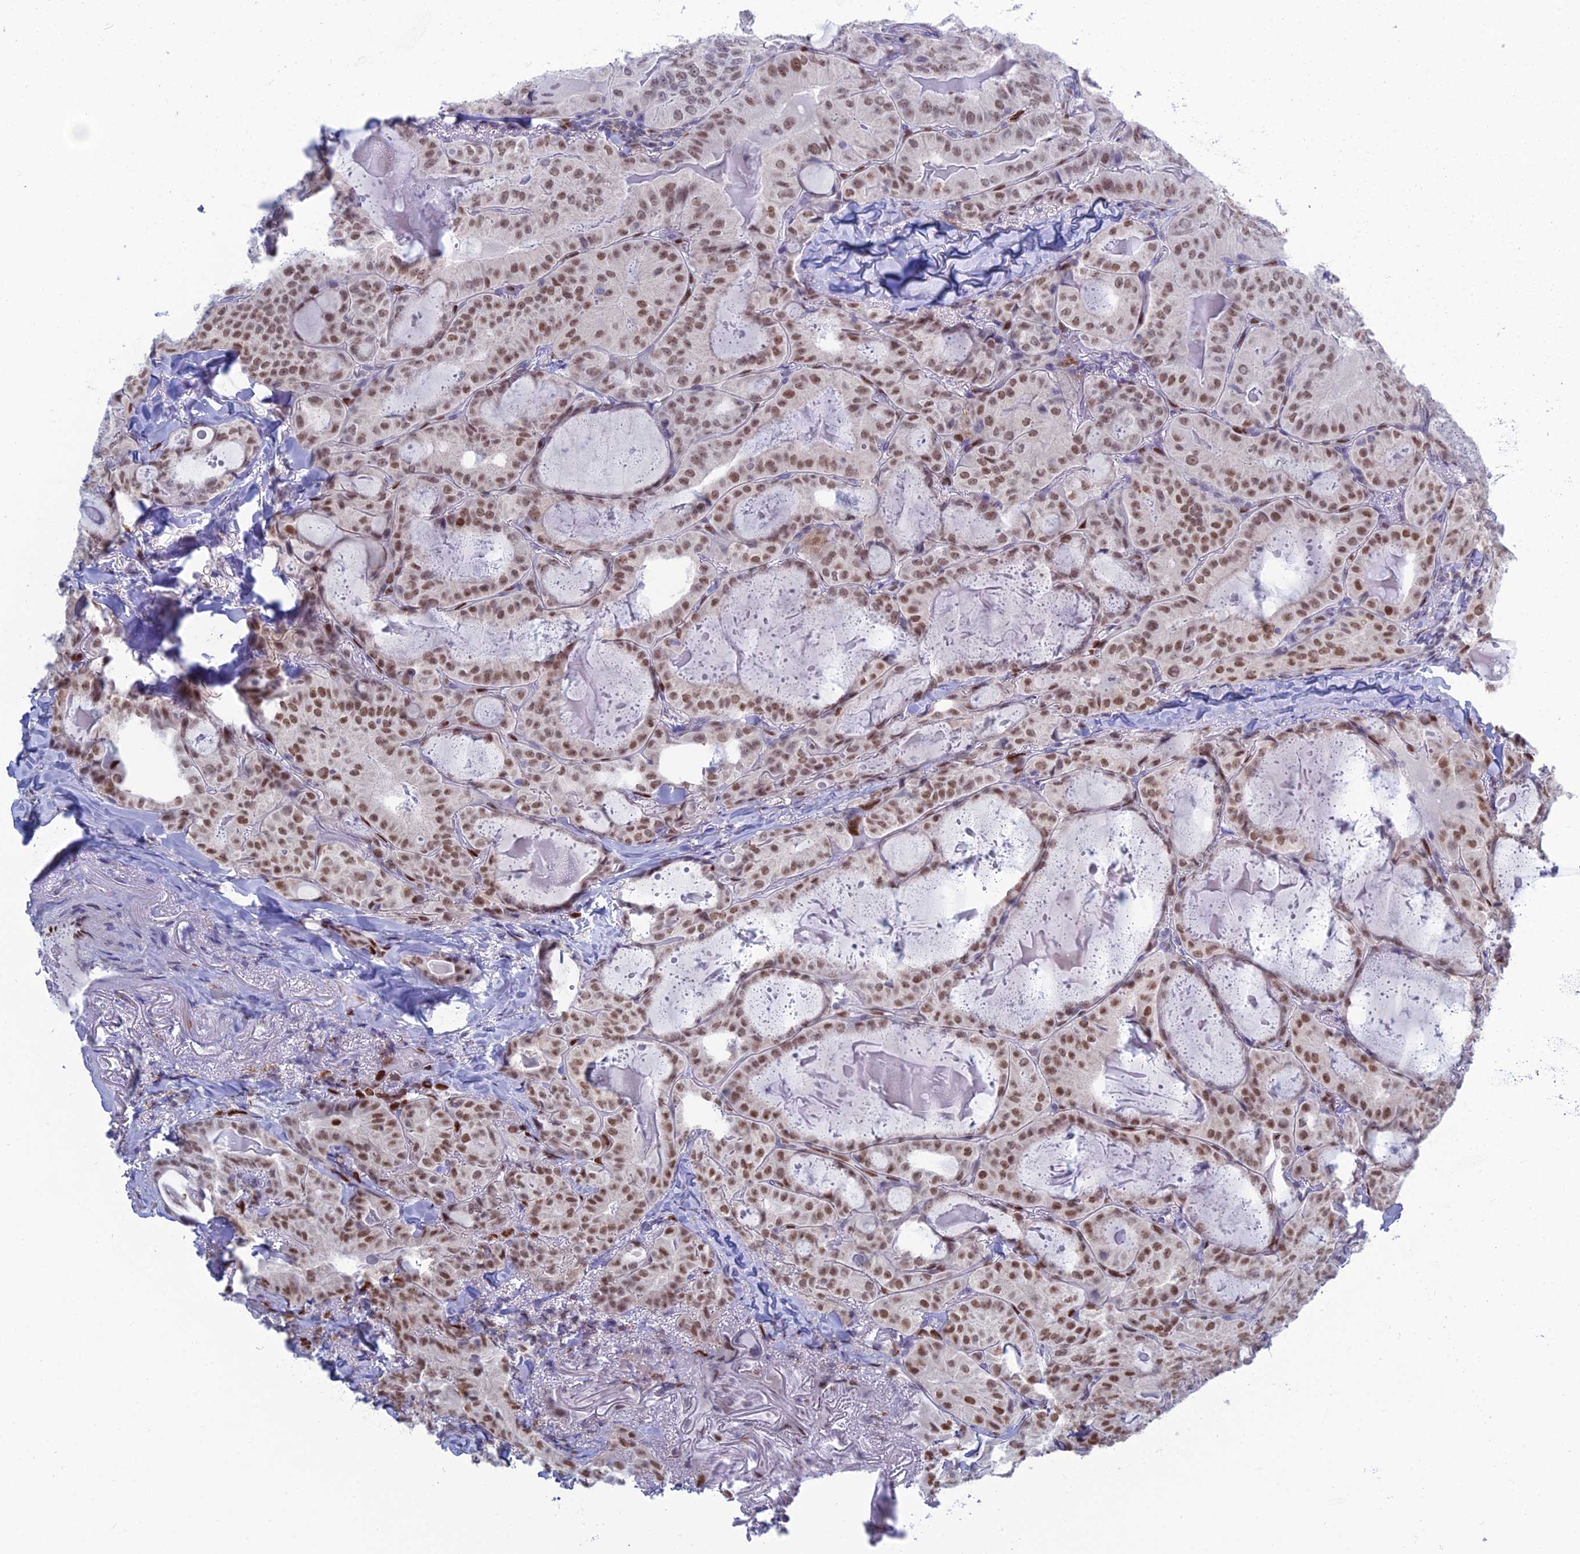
{"staining": {"intensity": "moderate", "quantity": ">75%", "location": "nuclear"}, "tissue": "thyroid cancer", "cell_type": "Tumor cells", "image_type": "cancer", "snomed": [{"axis": "morphology", "description": "Papillary adenocarcinoma, NOS"}, {"axis": "topography", "description": "Thyroid gland"}], "caption": "Protein staining reveals moderate nuclear staining in about >75% of tumor cells in thyroid cancer (papillary adenocarcinoma).", "gene": "NOL4L", "patient": {"sex": "female", "age": 68}}